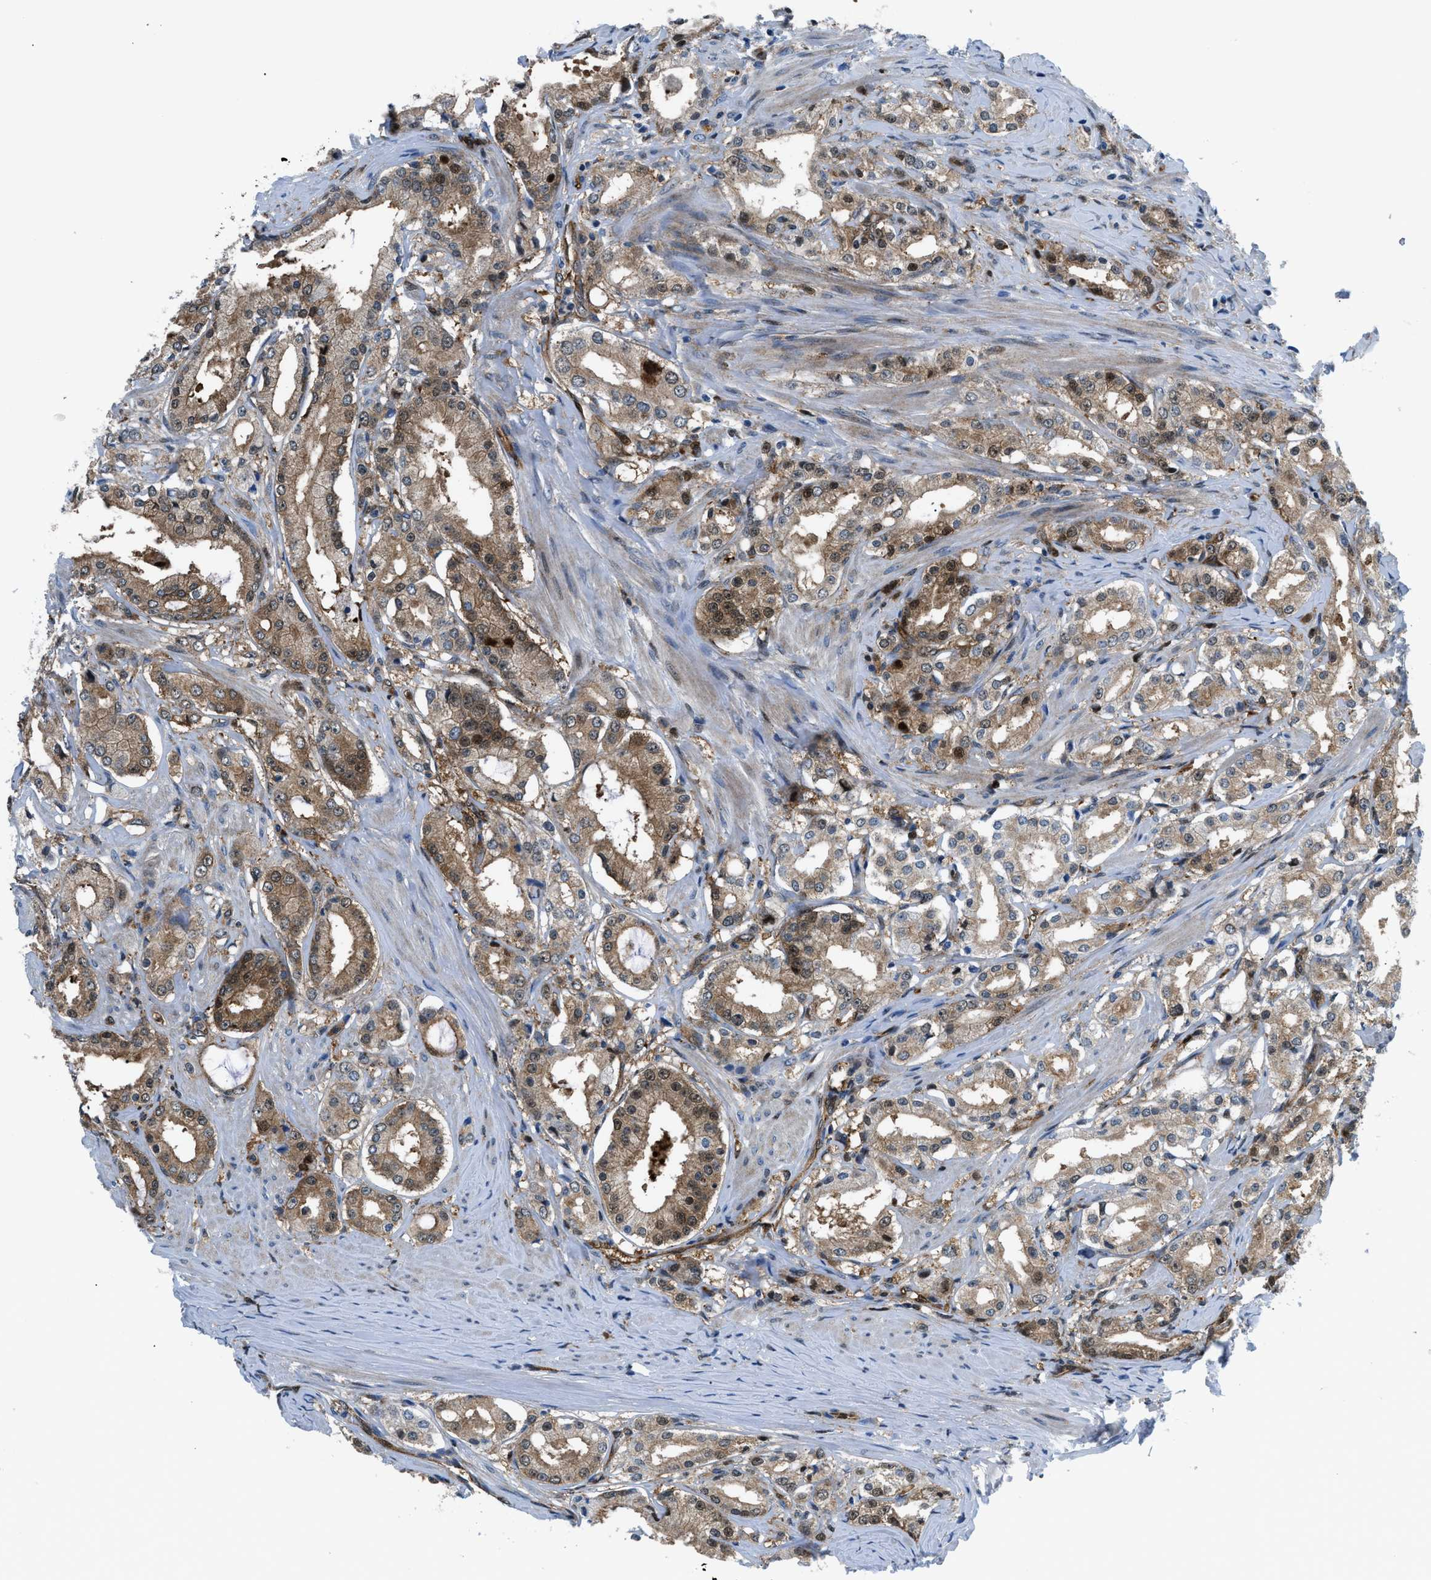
{"staining": {"intensity": "strong", "quantity": "25%-75%", "location": "cytoplasmic/membranous,nuclear"}, "tissue": "prostate cancer", "cell_type": "Tumor cells", "image_type": "cancer", "snomed": [{"axis": "morphology", "description": "Adenocarcinoma, Low grade"}, {"axis": "topography", "description": "Prostate"}], "caption": "High-magnification brightfield microscopy of prostate cancer stained with DAB (brown) and counterstained with hematoxylin (blue). tumor cells exhibit strong cytoplasmic/membranous and nuclear expression is appreciated in approximately25%-75% of cells.", "gene": "YWHAE", "patient": {"sex": "male", "age": 63}}